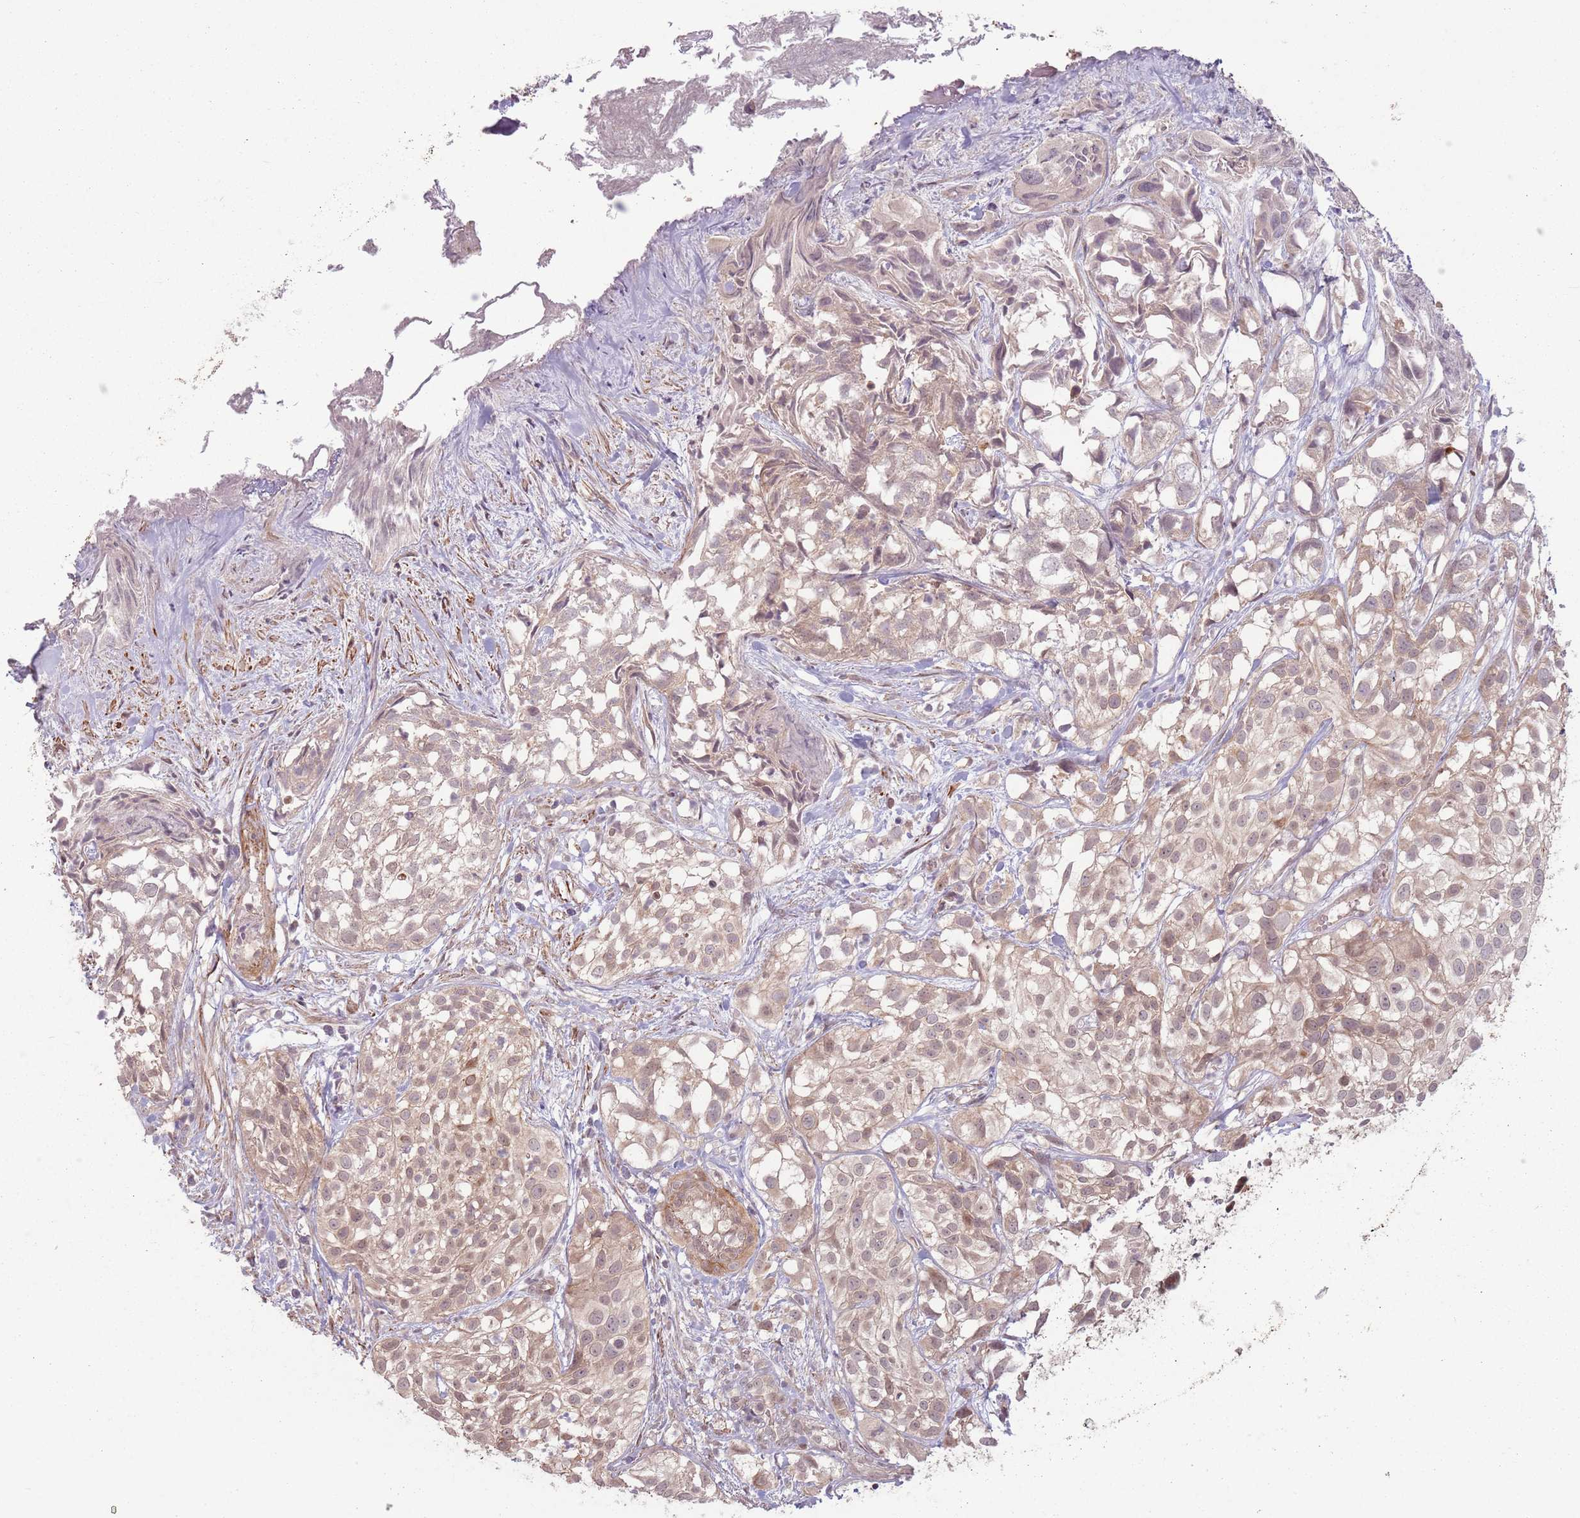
{"staining": {"intensity": "weak", "quantity": "25%-75%", "location": "cytoplasmic/membranous,nuclear"}, "tissue": "urothelial cancer", "cell_type": "Tumor cells", "image_type": "cancer", "snomed": [{"axis": "morphology", "description": "Urothelial carcinoma, High grade"}, {"axis": "topography", "description": "Urinary bladder"}], "caption": "The image shows staining of urothelial cancer, revealing weak cytoplasmic/membranous and nuclear protein positivity (brown color) within tumor cells.", "gene": "CCDC154", "patient": {"sex": "male", "age": 56}}